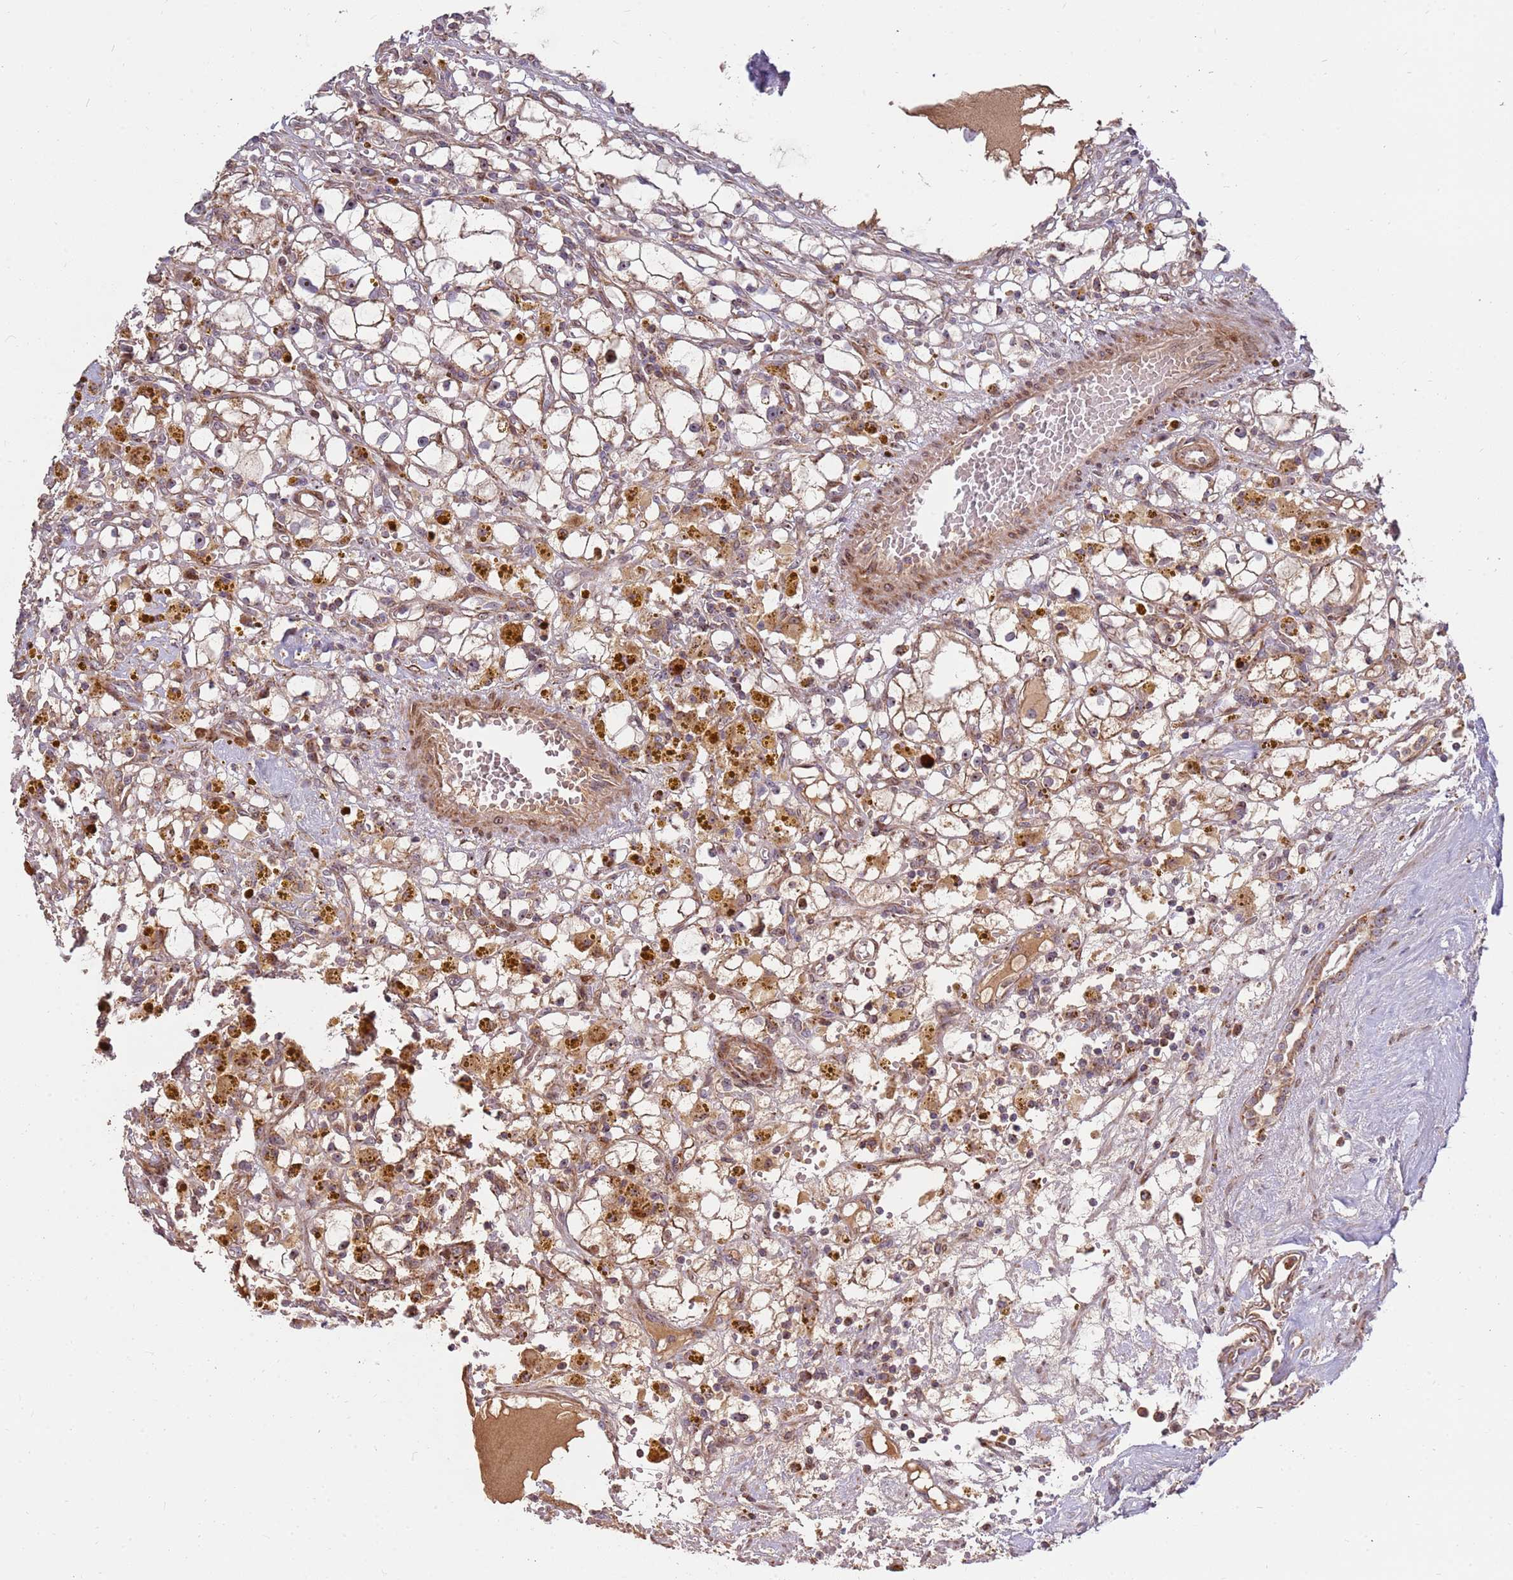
{"staining": {"intensity": "moderate", "quantity": ">75%", "location": "cytoplasmic/membranous"}, "tissue": "renal cancer", "cell_type": "Tumor cells", "image_type": "cancer", "snomed": [{"axis": "morphology", "description": "Adenocarcinoma, NOS"}, {"axis": "topography", "description": "Kidney"}], "caption": "This micrograph reveals IHC staining of human adenocarcinoma (renal), with medium moderate cytoplasmic/membranous staining in about >75% of tumor cells.", "gene": "KIF25", "patient": {"sex": "male", "age": 56}}